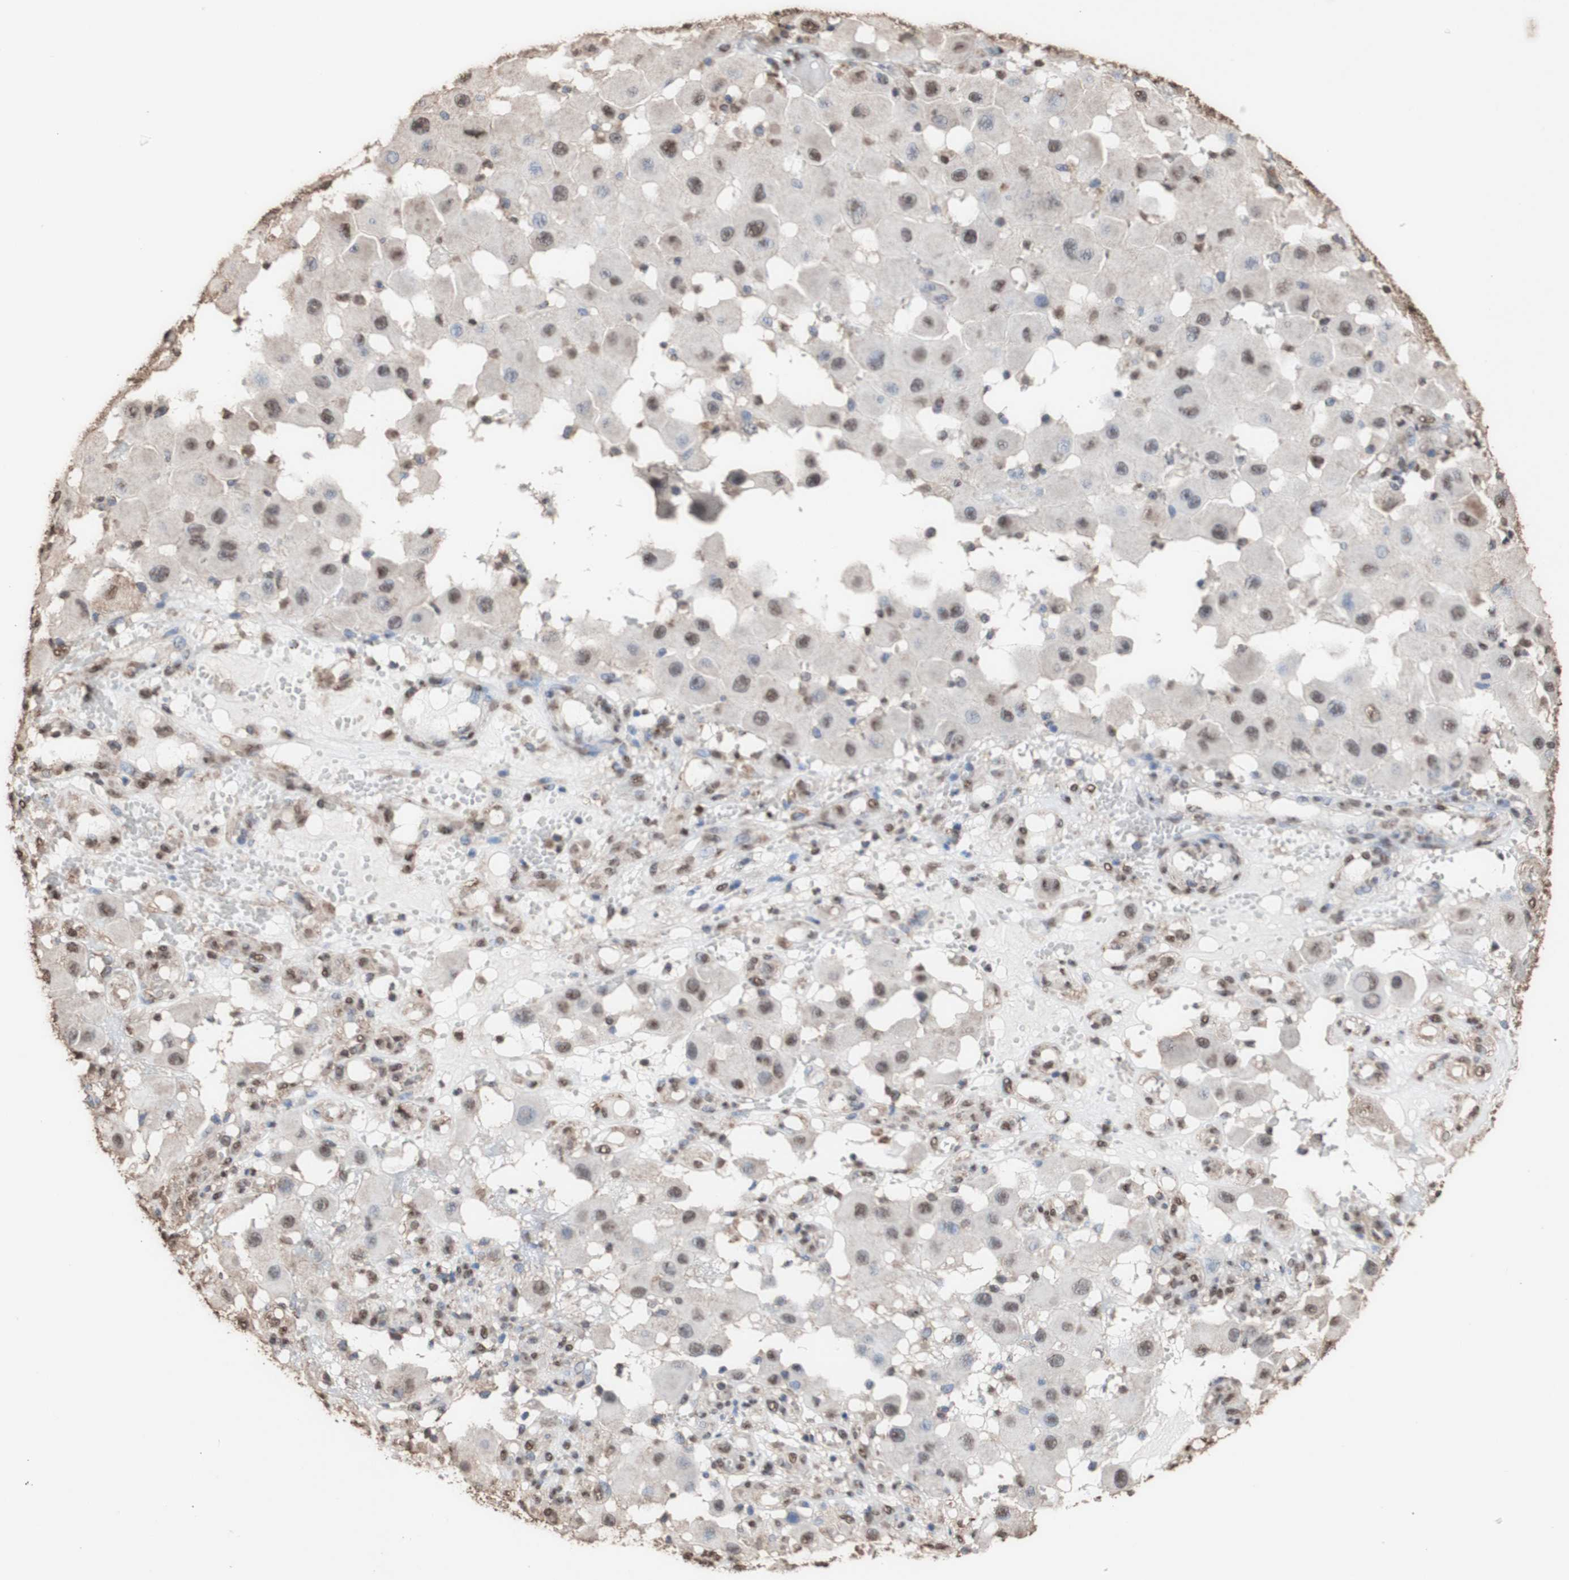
{"staining": {"intensity": "moderate", "quantity": "25%-75%", "location": "cytoplasmic/membranous,nuclear"}, "tissue": "melanoma", "cell_type": "Tumor cells", "image_type": "cancer", "snomed": [{"axis": "morphology", "description": "Malignant melanoma, NOS"}, {"axis": "topography", "description": "Skin"}], "caption": "Moderate cytoplasmic/membranous and nuclear positivity is identified in about 25%-75% of tumor cells in melanoma.", "gene": "PIDD1", "patient": {"sex": "female", "age": 81}}